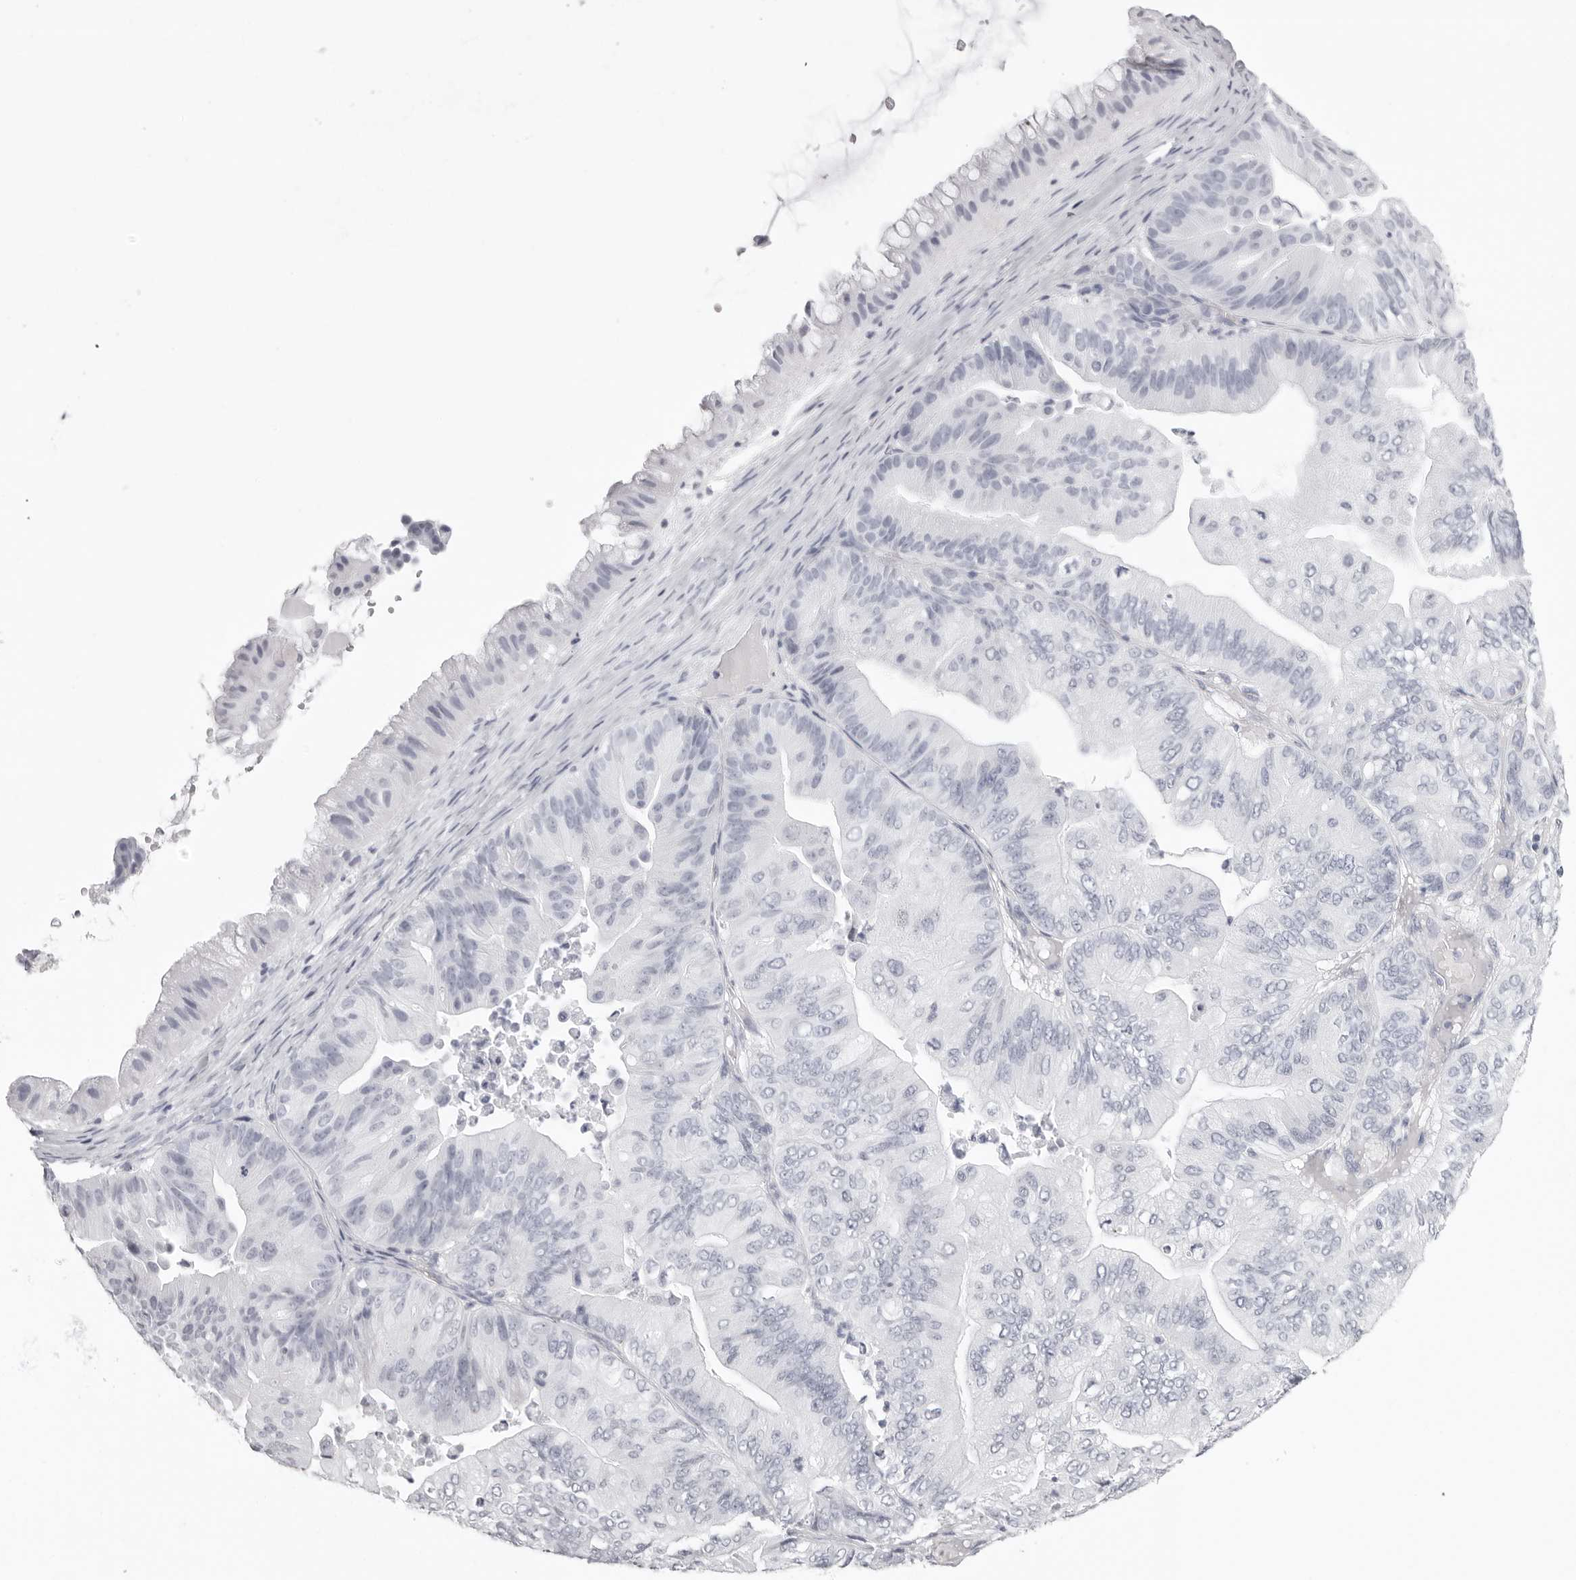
{"staining": {"intensity": "negative", "quantity": "none", "location": "none"}, "tissue": "ovarian cancer", "cell_type": "Tumor cells", "image_type": "cancer", "snomed": [{"axis": "morphology", "description": "Cystadenocarcinoma, mucinous, NOS"}, {"axis": "topography", "description": "Ovary"}], "caption": "Immunohistochemistry histopathology image of ovarian cancer stained for a protein (brown), which shows no positivity in tumor cells. (DAB (3,3'-diaminobenzidine) immunohistochemistry (IHC) with hematoxylin counter stain).", "gene": "CST1", "patient": {"sex": "female", "age": 61}}